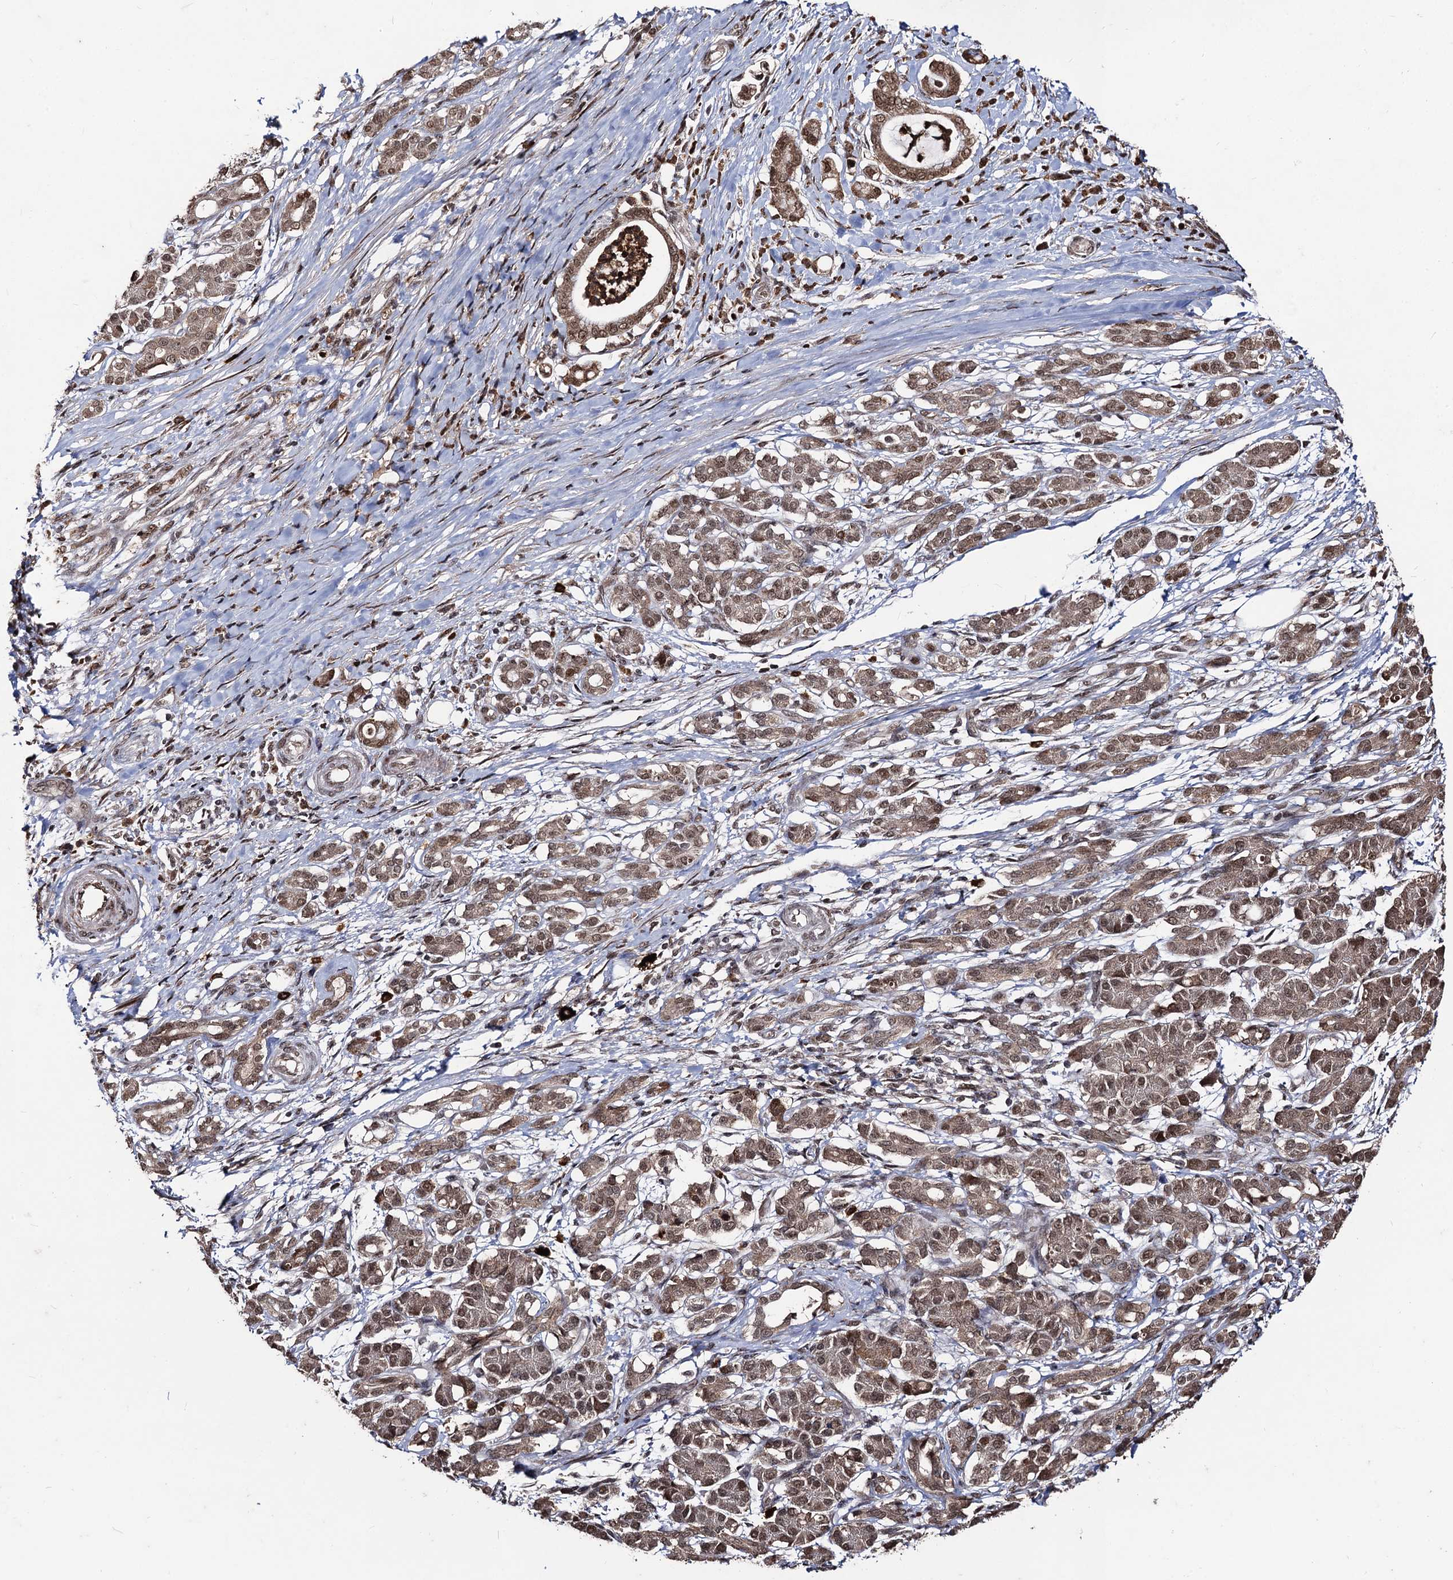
{"staining": {"intensity": "moderate", "quantity": ">75%", "location": "cytoplasmic/membranous,nuclear"}, "tissue": "pancreatic cancer", "cell_type": "Tumor cells", "image_type": "cancer", "snomed": [{"axis": "morphology", "description": "Adenocarcinoma, NOS"}, {"axis": "topography", "description": "Pancreas"}], "caption": "IHC (DAB) staining of human pancreatic cancer shows moderate cytoplasmic/membranous and nuclear protein staining in about >75% of tumor cells.", "gene": "SFSWAP", "patient": {"sex": "female", "age": 55}}